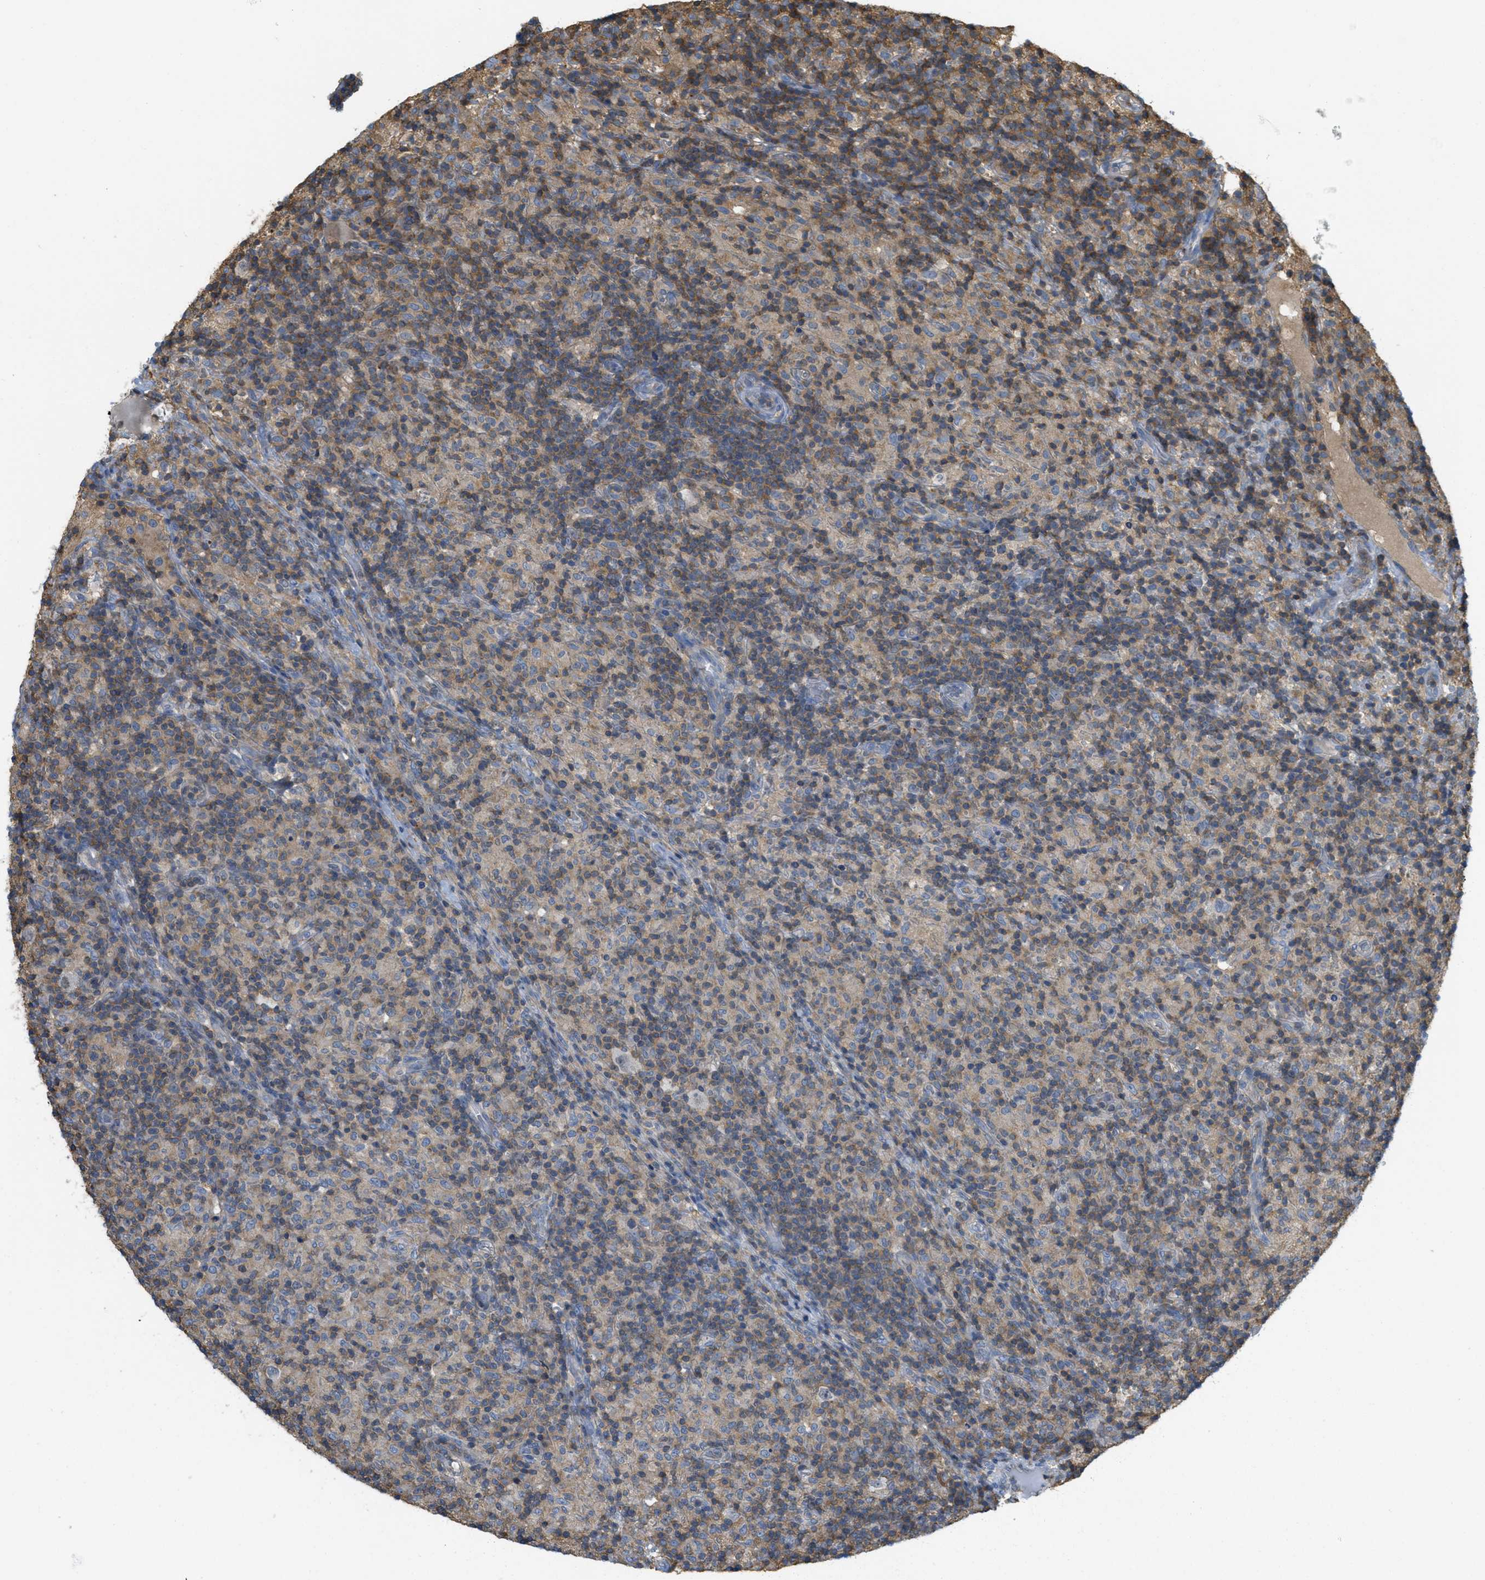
{"staining": {"intensity": "weak", "quantity": ">75%", "location": "cytoplasmic/membranous"}, "tissue": "lymphoma", "cell_type": "Tumor cells", "image_type": "cancer", "snomed": [{"axis": "morphology", "description": "Hodgkin's disease, NOS"}, {"axis": "topography", "description": "Lymph node"}], "caption": "Protein analysis of lymphoma tissue shows weak cytoplasmic/membranous staining in approximately >75% of tumor cells.", "gene": "GRIK2", "patient": {"sex": "male", "age": 70}}